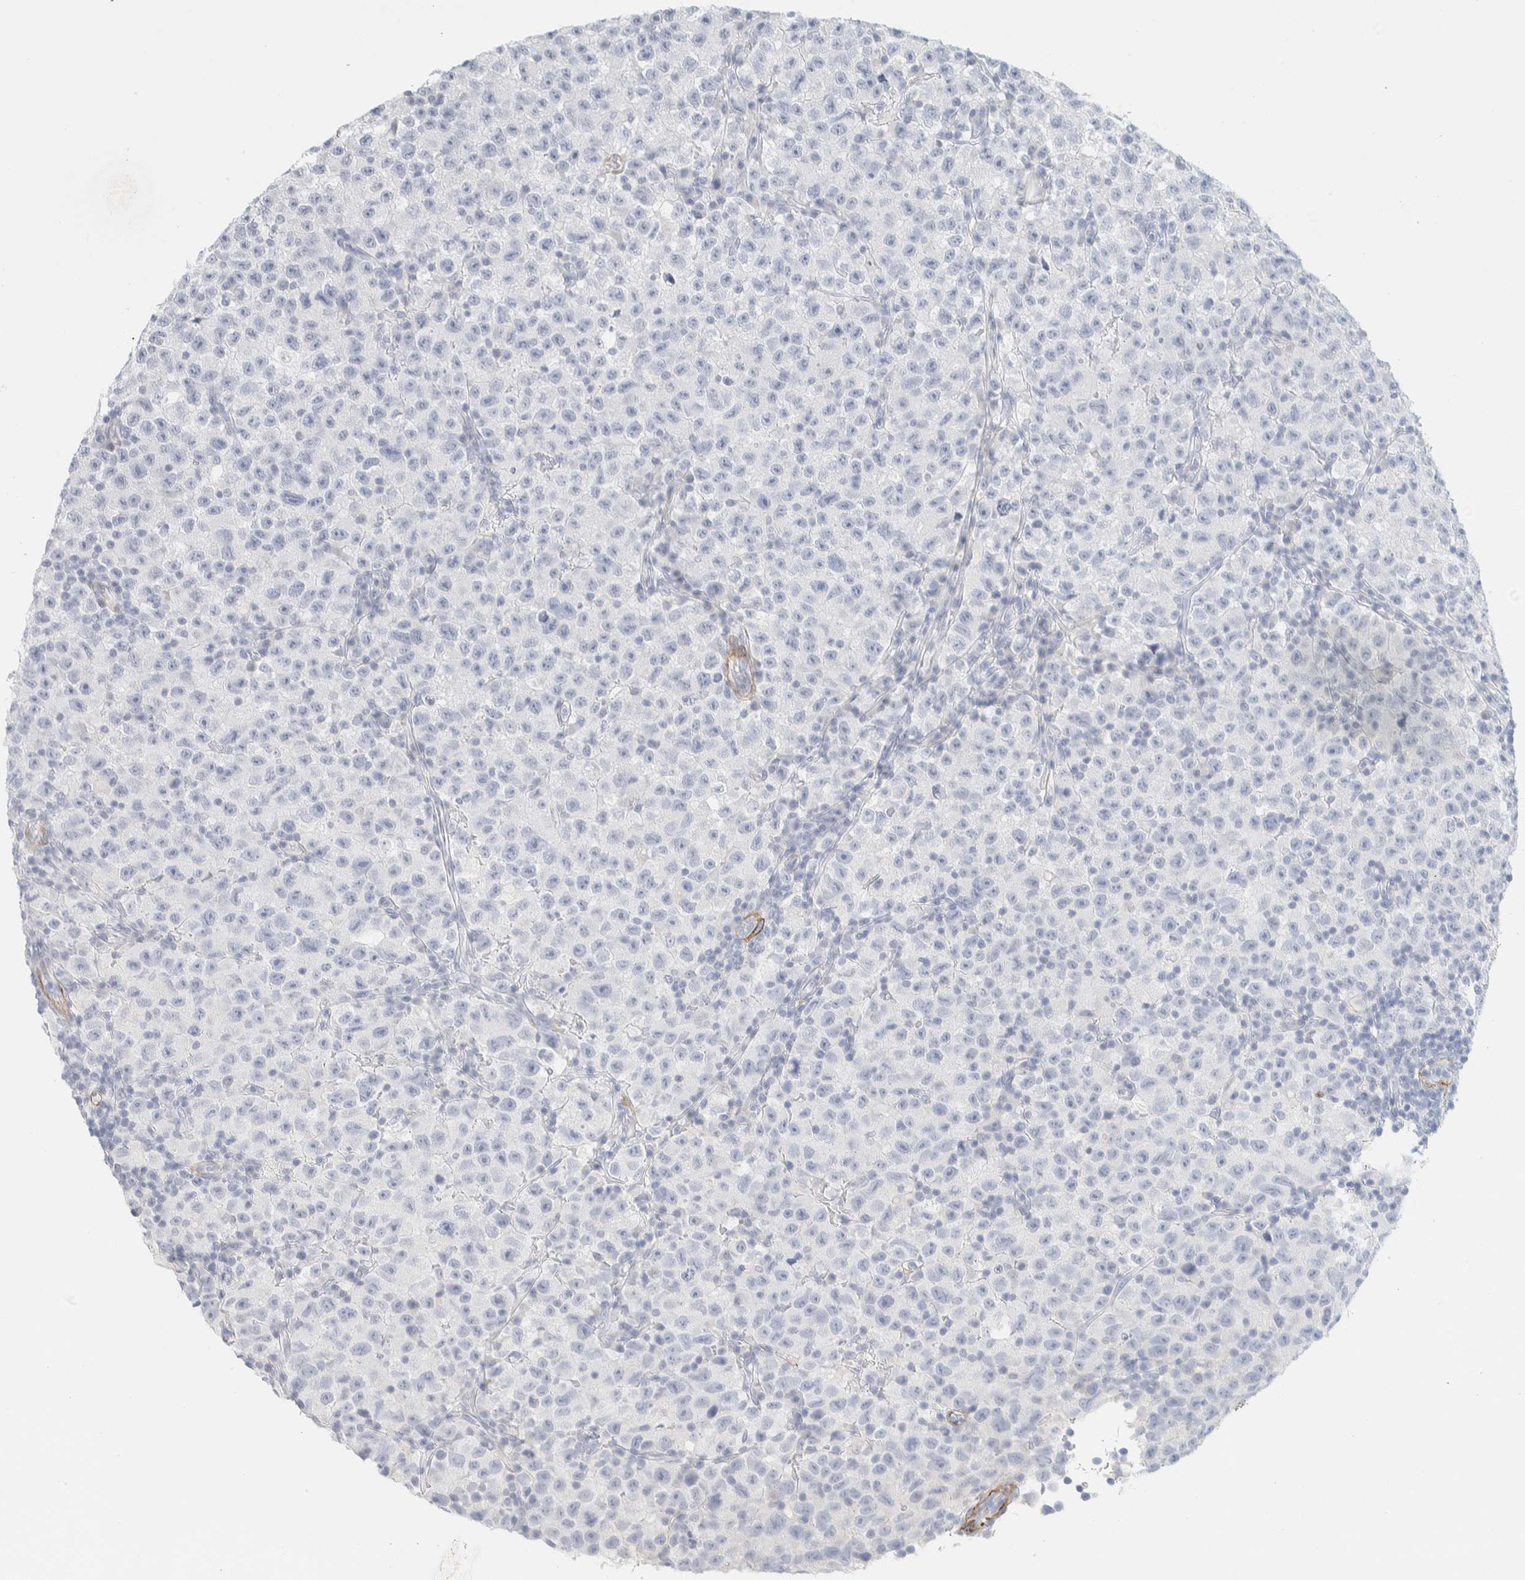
{"staining": {"intensity": "negative", "quantity": "none", "location": "none"}, "tissue": "testis cancer", "cell_type": "Tumor cells", "image_type": "cancer", "snomed": [{"axis": "morphology", "description": "Seminoma, NOS"}, {"axis": "topography", "description": "Testis"}], "caption": "Immunohistochemistry (IHC) histopathology image of neoplastic tissue: human seminoma (testis) stained with DAB (3,3'-diaminobenzidine) demonstrates no significant protein positivity in tumor cells. The staining is performed using DAB (3,3'-diaminobenzidine) brown chromogen with nuclei counter-stained in using hematoxylin.", "gene": "AFMID", "patient": {"sex": "male", "age": 22}}